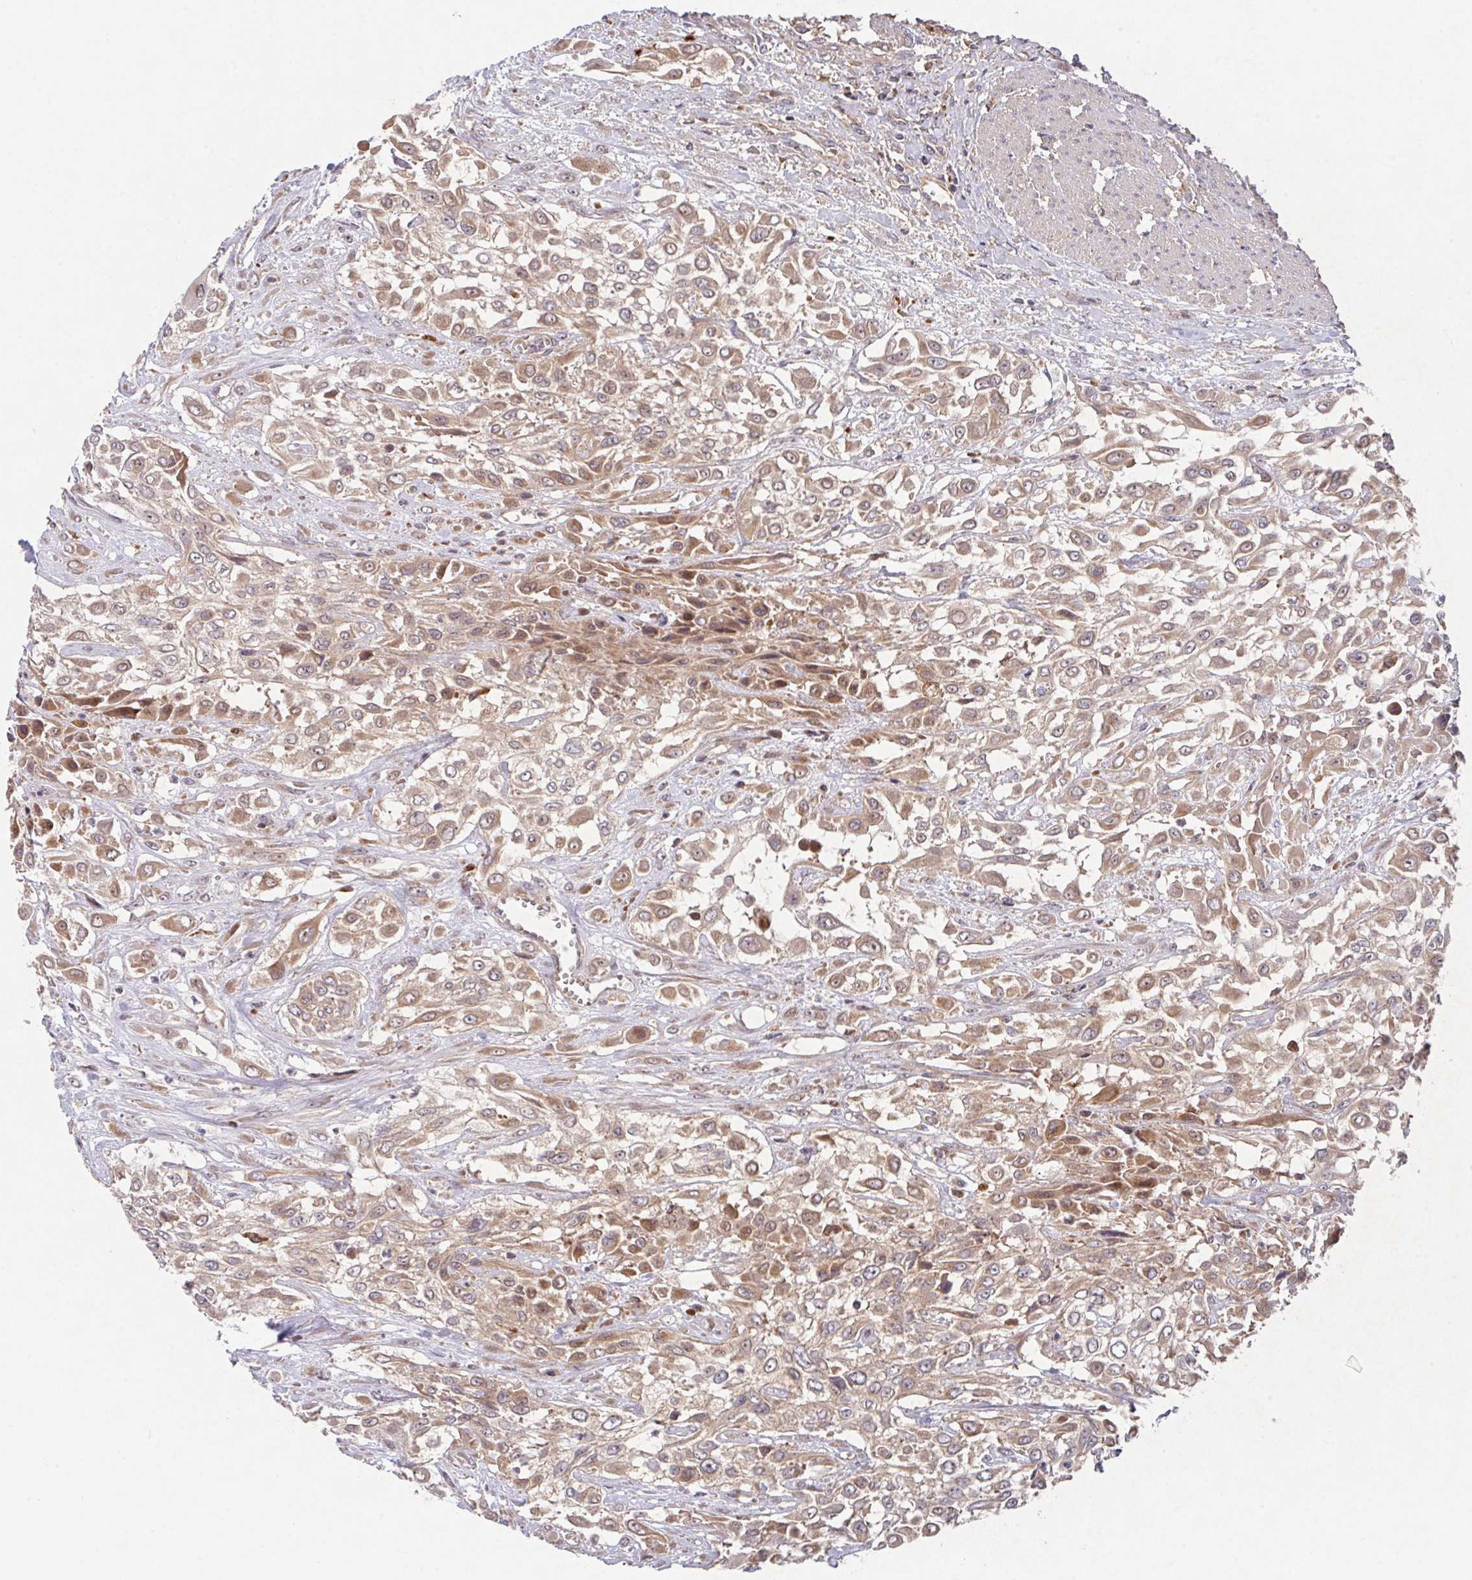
{"staining": {"intensity": "moderate", "quantity": ">75%", "location": "cytoplasmic/membranous"}, "tissue": "urothelial cancer", "cell_type": "Tumor cells", "image_type": "cancer", "snomed": [{"axis": "morphology", "description": "Urothelial carcinoma, High grade"}, {"axis": "topography", "description": "Urinary bladder"}], "caption": "Immunohistochemical staining of human high-grade urothelial carcinoma reveals medium levels of moderate cytoplasmic/membranous protein staining in about >75% of tumor cells.", "gene": "TRIM14", "patient": {"sex": "male", "age": 57}}